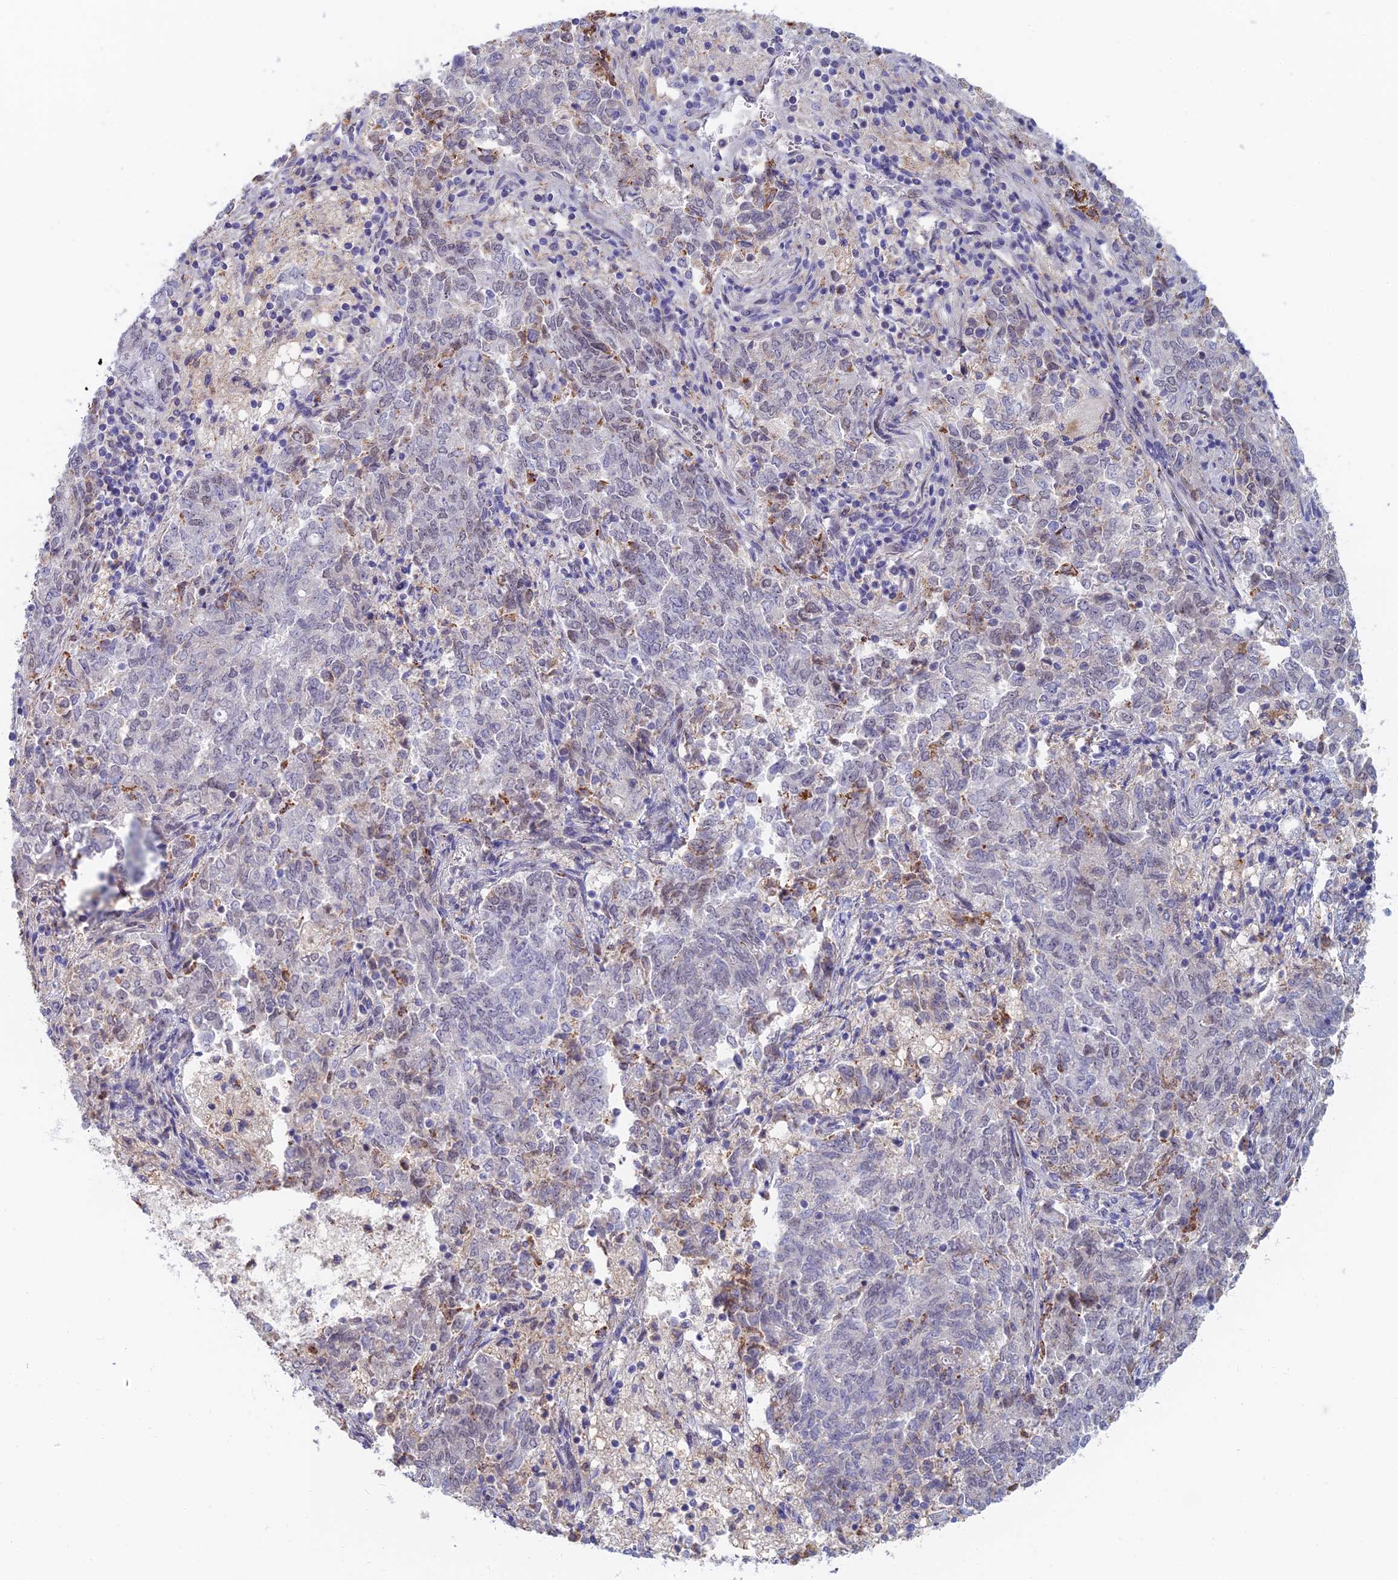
{"staining": {"intensity": "negative", "quantity": "none", "location": "none"}, "tissue": "endometrial cancer", "cell_type": "Tumor cells", "image_type": "cancer", "snomed": [{"axis": "morphology", "description": "Adenocarcinoma, NOS"}, {"axis": "topography", "description": "Endometrium"}], "caption": "IHC histopathology image of neoplastic tissue: endometrial adenocarcinoma stained with DAB reveals no significant protein positivity in tumor cells. (Stains: DAB IHC with hematoxylin counter stain, Microscopy: brightfield microscopy at high magnification).", "gene": "ZUP1", "patient": {"sex": "female", "age": 80}}